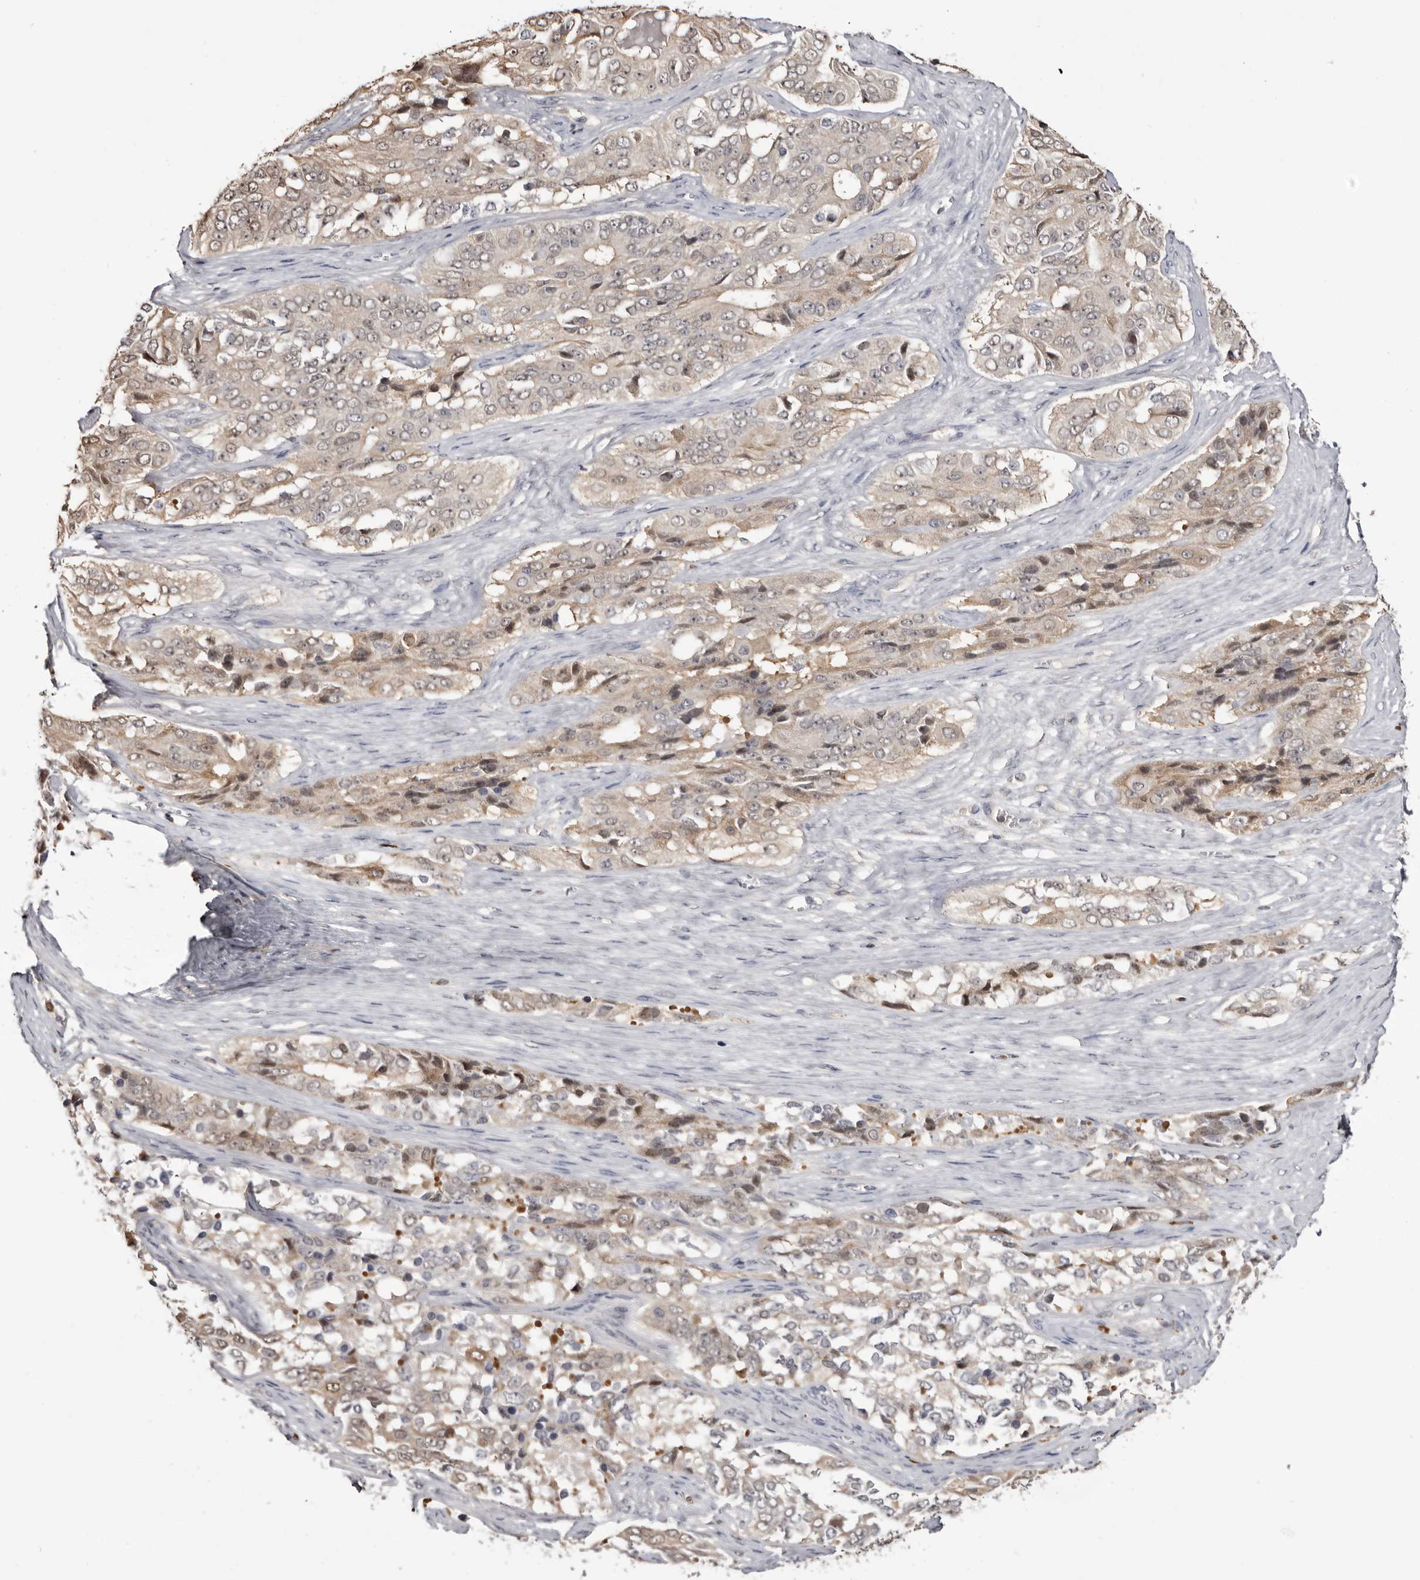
{"staining": {"intensity": "weak", "quantity": "25%-75%", "location": "cytoplasmic/membranous"}, "tissue": "ovarian cancer", "cell_type": "Tumor cells", "image_type": "cancer", "snomed": [{"axis": "morphology", "description": "Carcinoma, endometroid"}, {"axis": "topography", "description": "Ovary"}], "caption": "Ovarian cancer (endometroid carcinoma) stained for a protein demonstrates weak cytoplasmic/membranous positivity in tumor cells.", "gene": "TNNI1", "patient": {"sex": "female", "age": 51}}